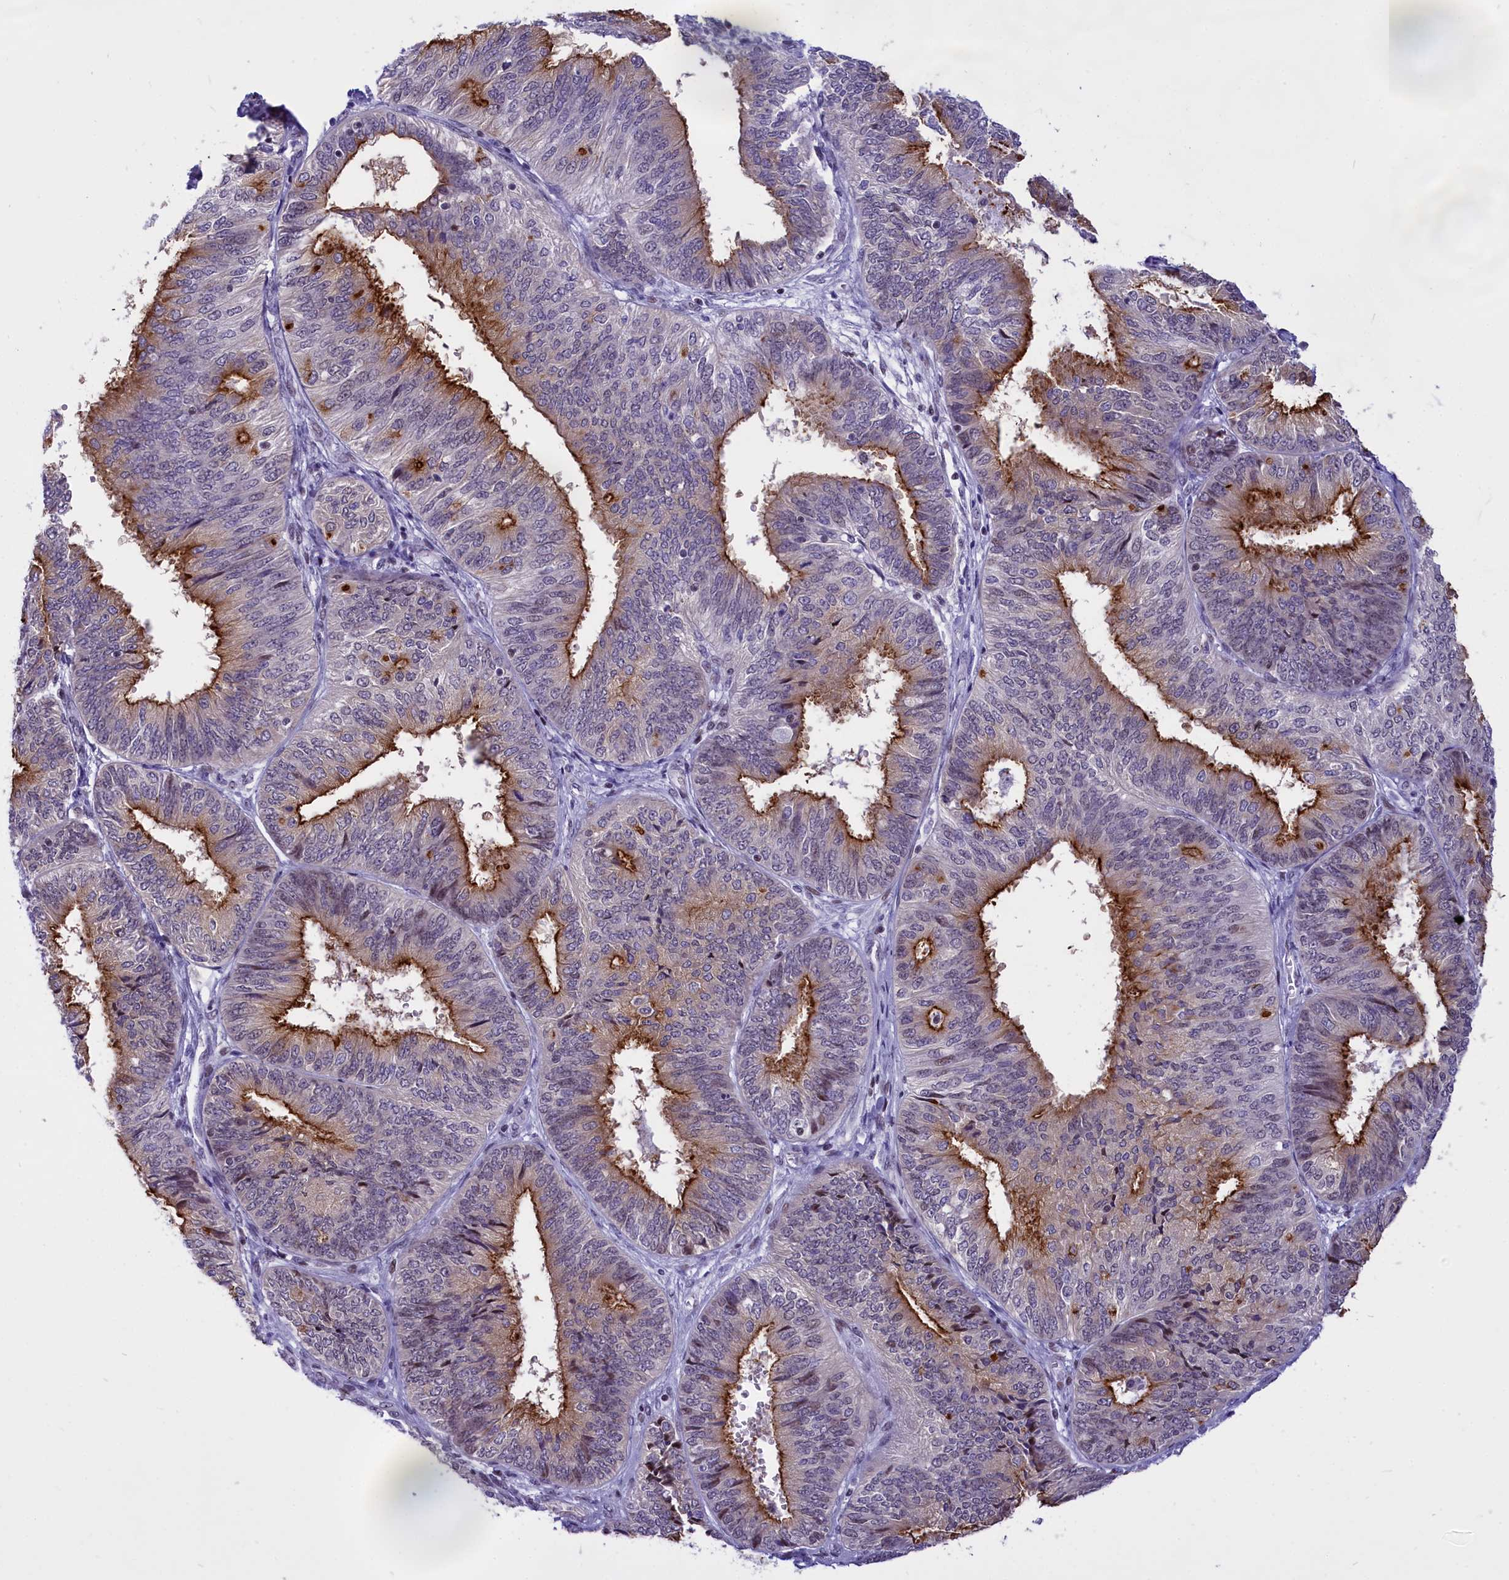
{"staining": {"intensity": "strong", "quantity": "25%-75%", "location": "cytoplasmic/membranous"}, "tissue": "endometrial cancer", "cell_type": "Tumor cells", "image_type": "cancer", "snomed": [{"axis": "morphology", "description": "Adenocarcinoma, NOS"}, {"axis": "topography", "description": "Endometrium"}], "caption": "DAB (3,3'-diaminobenzidine) immunohistochemical staining of human adenocarcinoma (endometrial) displays strong cytoplasmic/membranous protein expression in about 25%-75% of tumor cells.", "gene": "SPIRE2", "patient": {"sex": "female", "age": 58}}